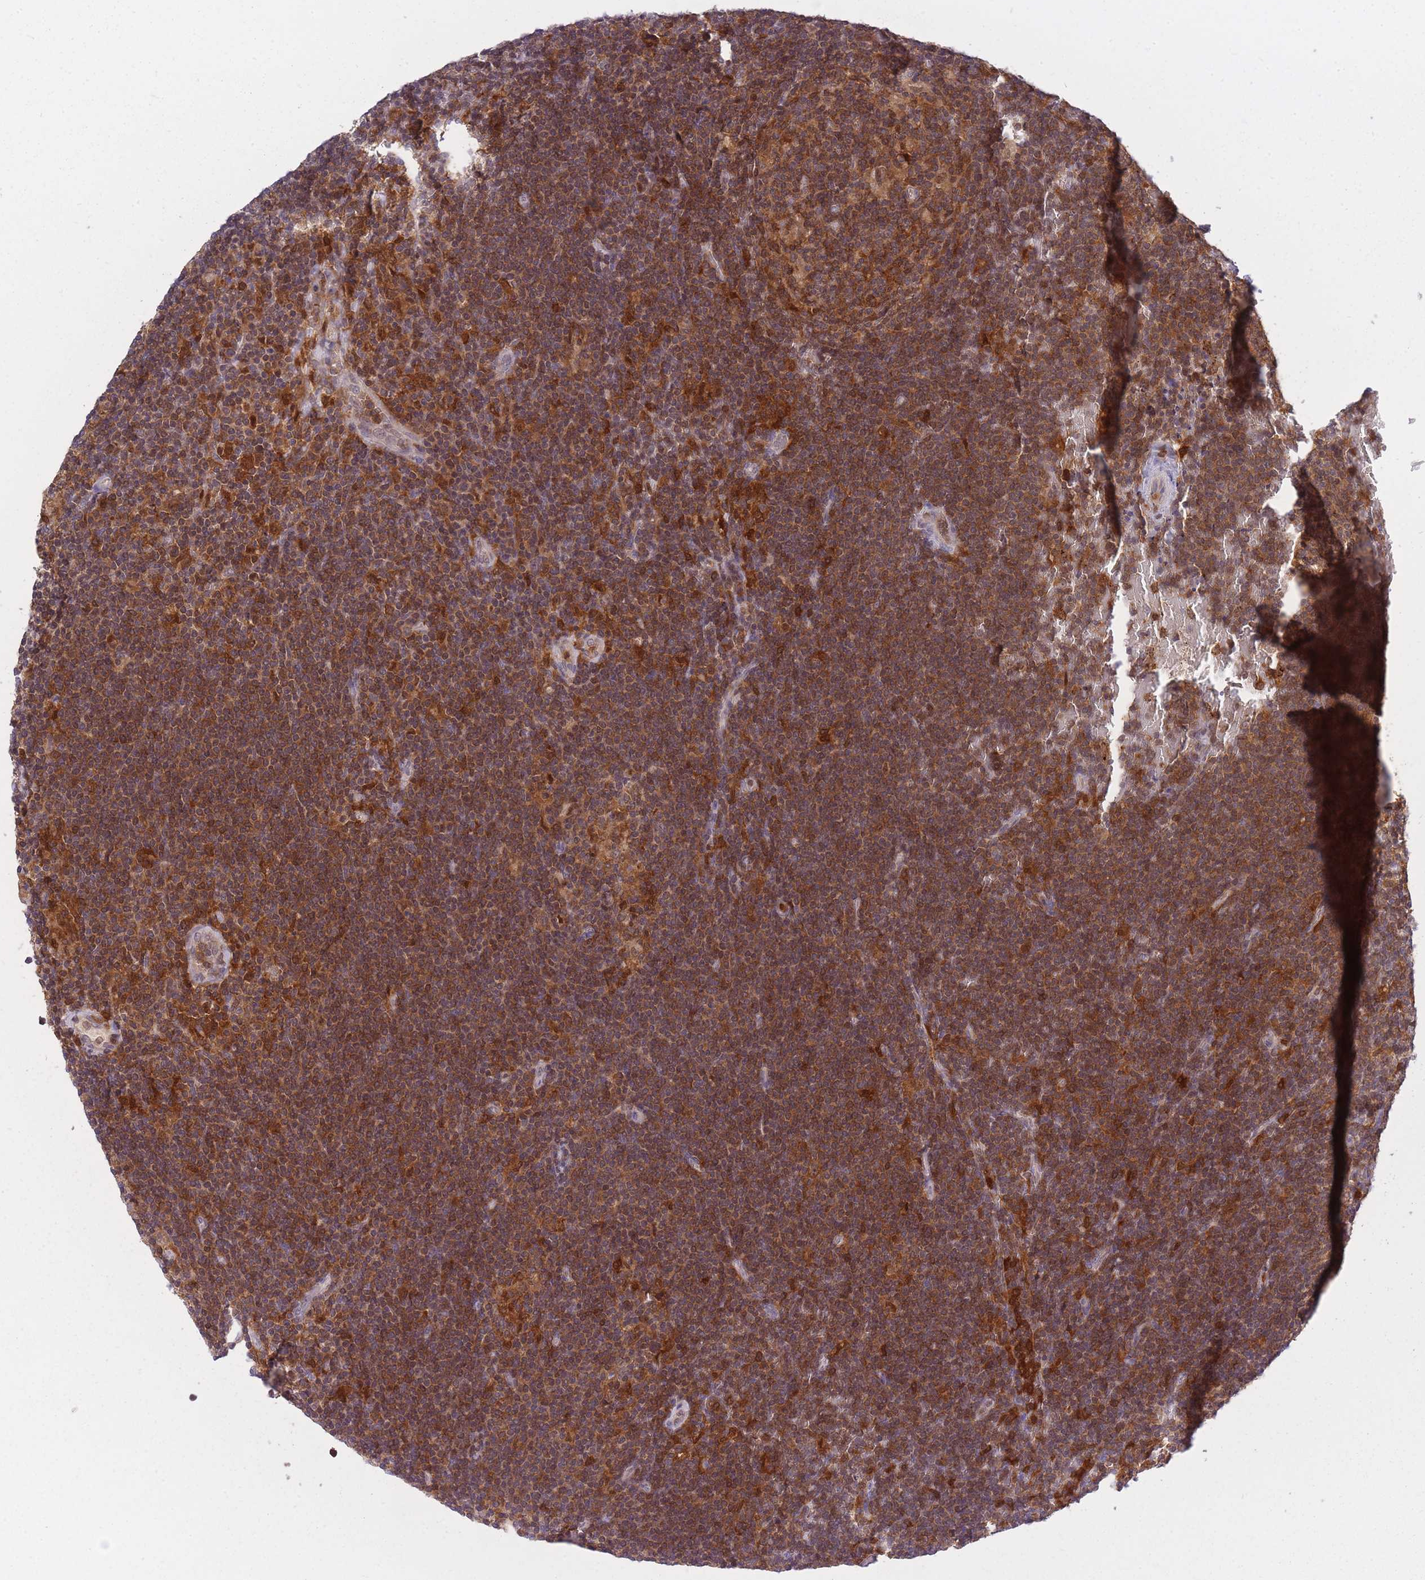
{"staining": {"intensity": "negative", "quantity": "none", "location": "none"}, "tissue": "lymphoma", "cell_type": "Tumor cells", "image_type": "cancer", "snomed": [{"axis": "morphology", "description": "Hodgkin's disease, NOS"}, {"axis": "topography", "description": "Lymph node"}], "caption": "Immunohistochemical staining of human Hodgkin's disease reveals no significant positivity in tumor cells.", "gene": "CXorf38", "patient": {"sex": "female", "age": 57}}